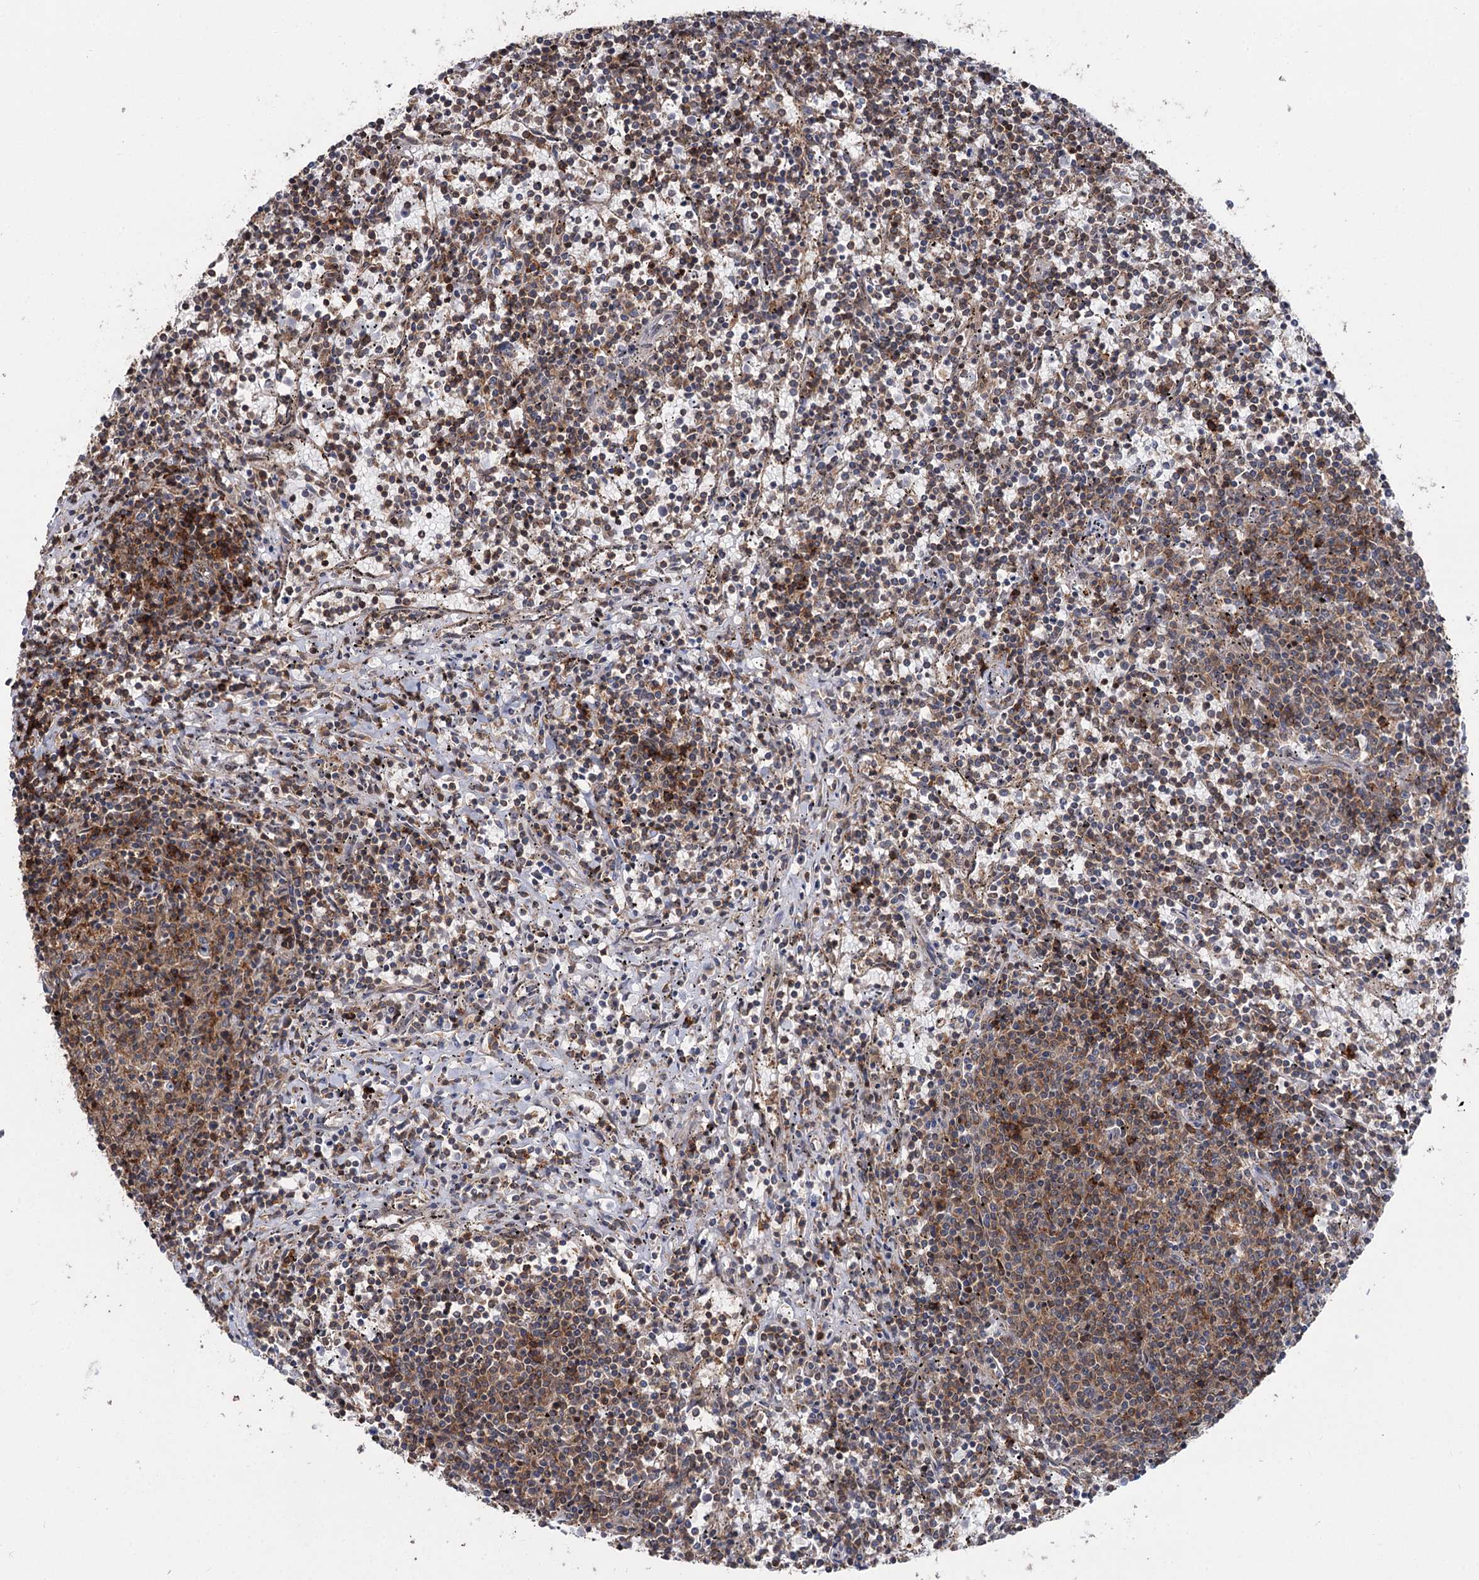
{"staining": {"intensity": "moderate", "quantity": "25%-75%", "location": "cytoplasmic/membranous,nuclear"}, "tissue": "lymphoma", "cell_type": "Tumor cells", "image_type": "cancer", "snomed": [{"axis": "morphology", "description": "Malignant lymphoma, non-Hodgkin's type, Low grade"}, {"axis": "topography", "description": "Spleen"}], "caption": "Protein expression analysis of low-grade malignant lymphoma, non-Hodgkin's type exhibits moderate cytoplasmic/membranous and nuclear positivity in approximately 25%-75% of tumor cells.", "gene": "STX6", "patient": {"sex": "female", "age": 50}}